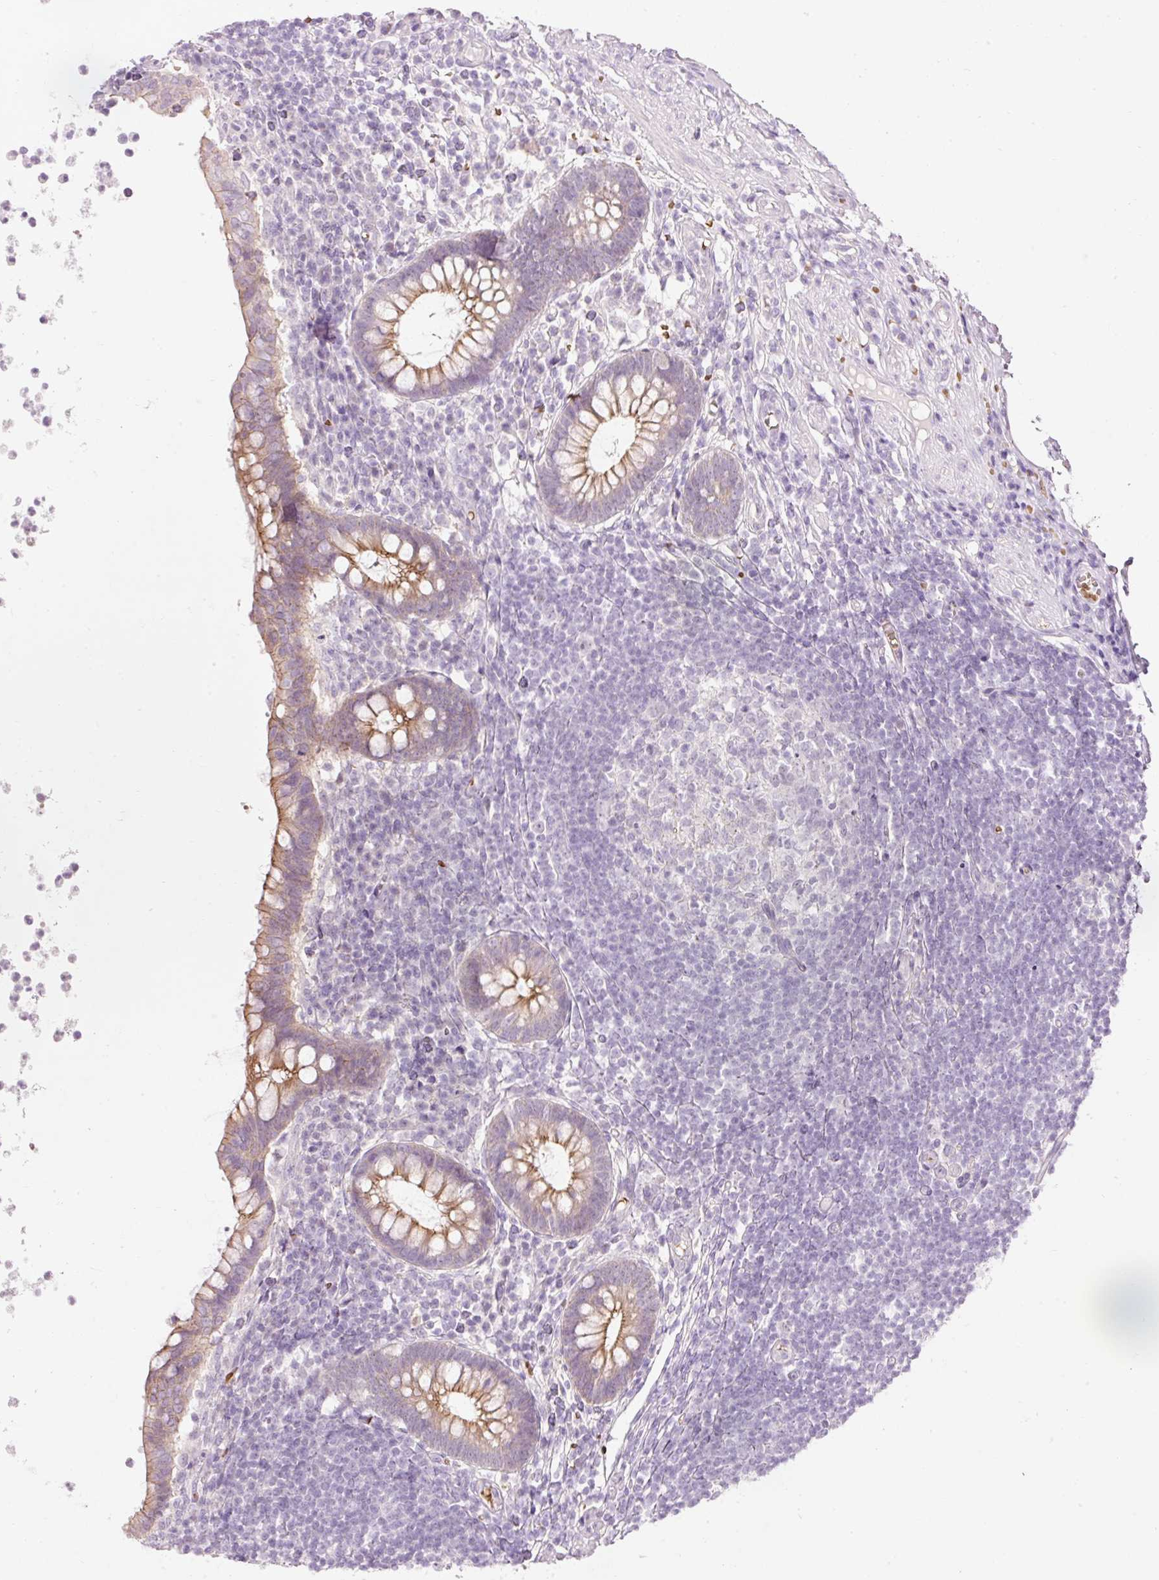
{"staining": {"intensity": "moderate", "quantity": ">75%", "location": "cytoplasmic/membranous"}, "tissue": "appendix", "cell_type": "Glandular cells", "image_type": "normal", "snomed": [{"axis": "morphology", "description": "Normal tissue, NOS"}, {"axis": "topography", "description": "Appendix"}], "caption": "A brown stain shows moderate cytoplasmic/membranous staining of a protein in glandular cells of benign appendix. (DAB IHC with brightfield microscopy, high magnification).", "gene": "DHRS11", "patient": {"sex": "female", "age": 56}}